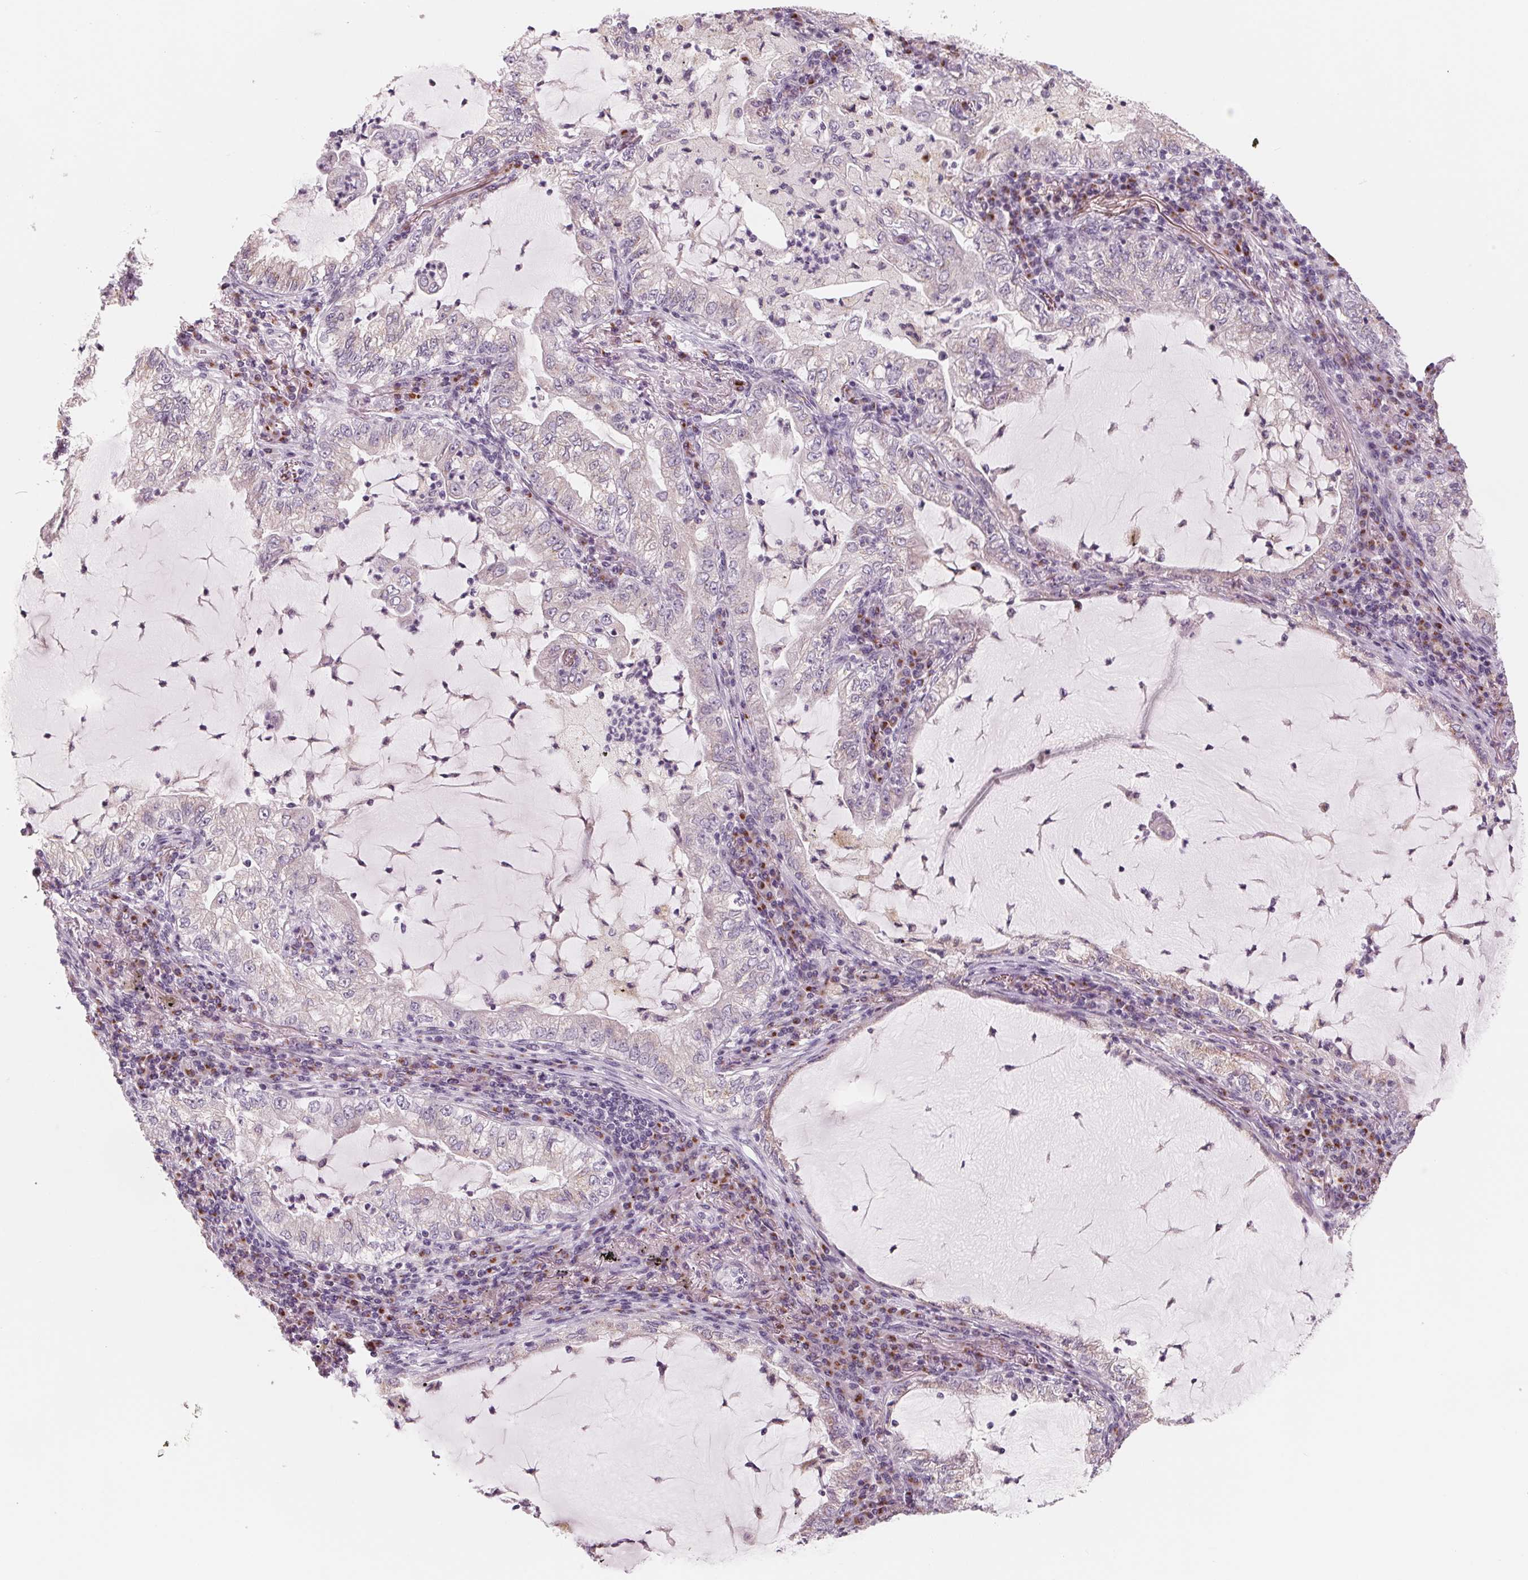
{"staining": {"intensity": "negative", "quantity": "none", "location": "none"}, "tissue": "lung cancer", "cell_type": "Tumor cells", "image_type": "cancer", "snomed": [{"axis": "morphology", "description": "Adenocarcinoma, NOS"}, {"axis": "topography", "description": "Lung"}], "caption": "This is an immunohistochemistry image of human lung adenocarcinoma. There is no positivity in tumor cells.", "gene": "IL9R", "patient": {"sex": "female", "age": 73}}